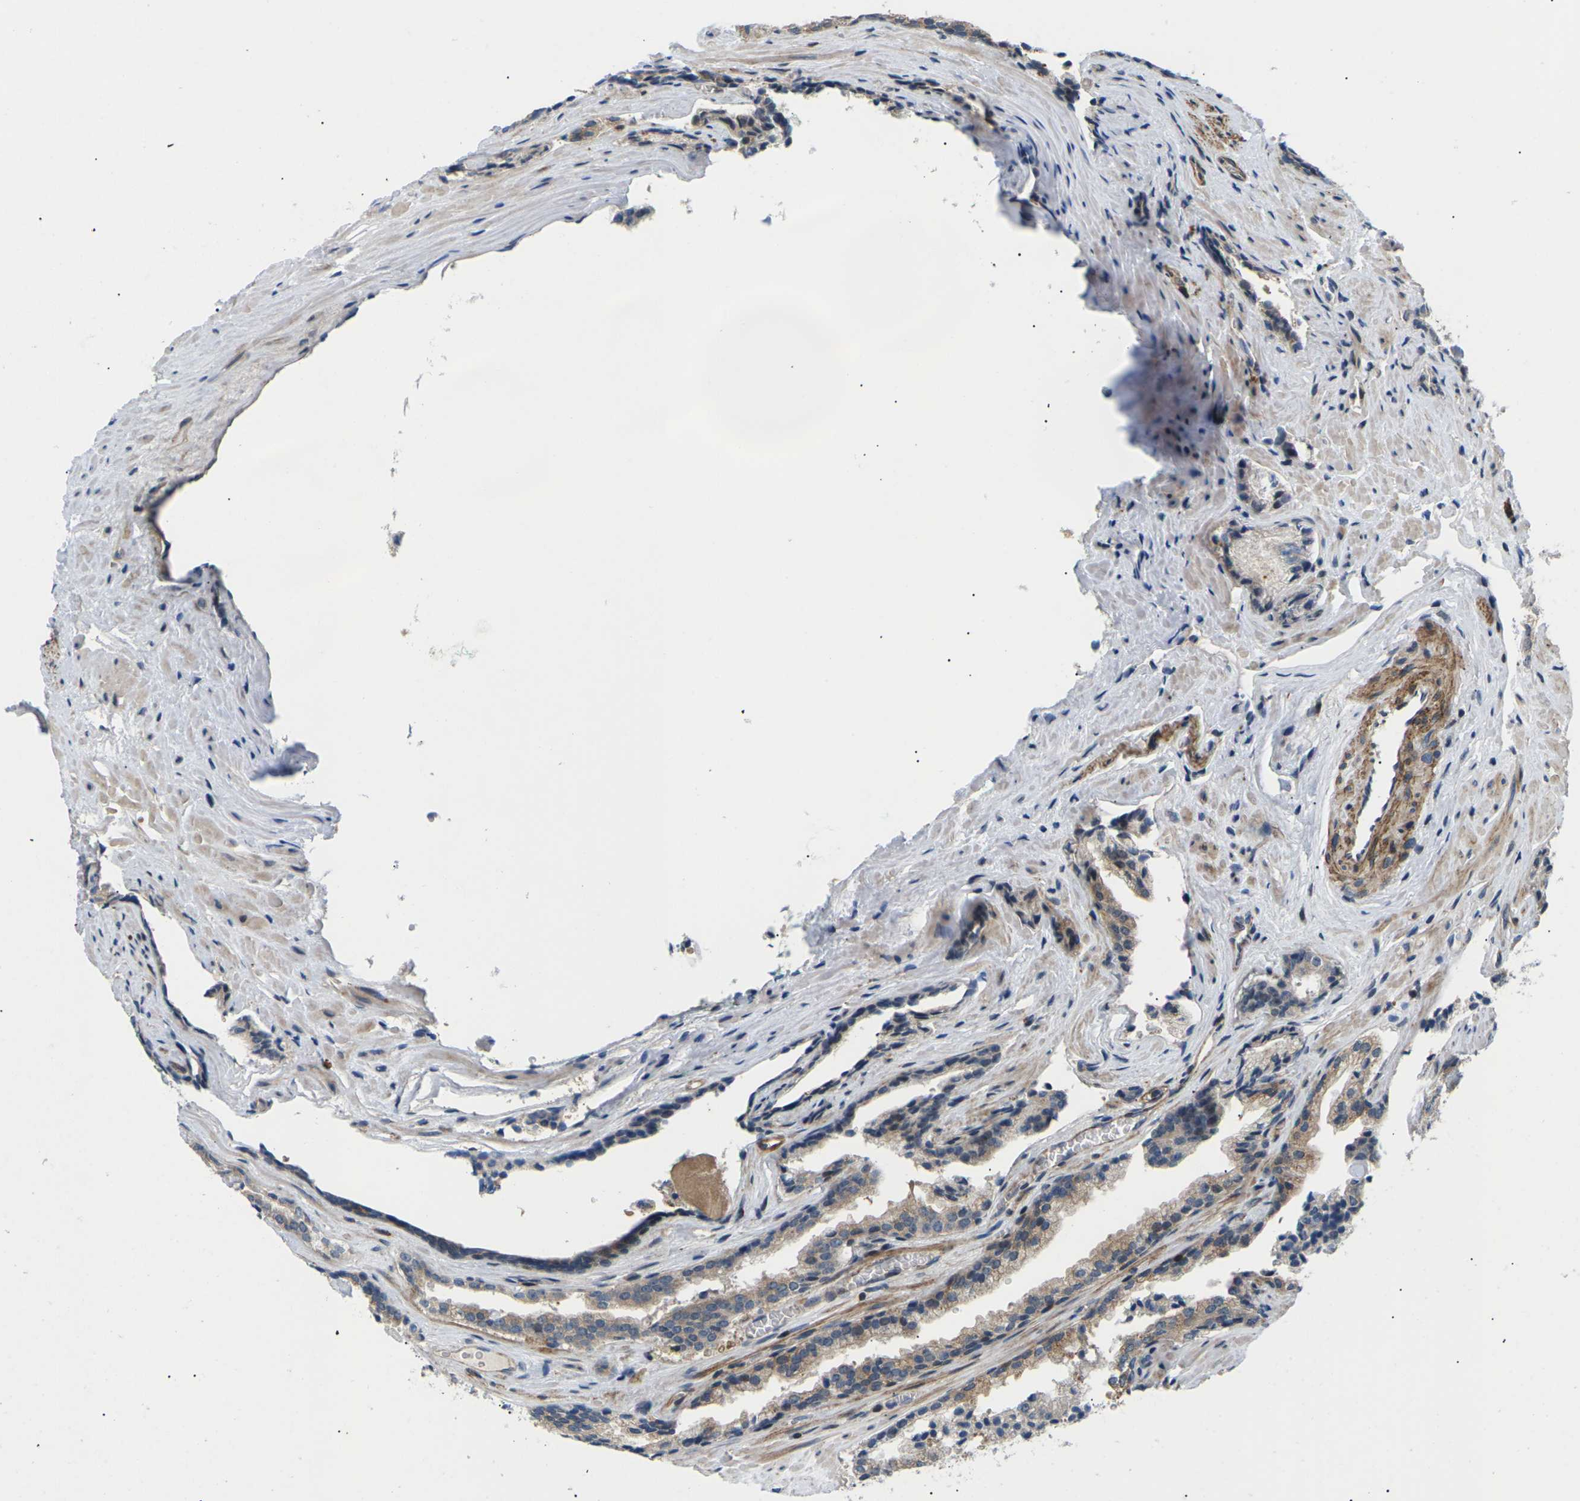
{"staining": {"intensity": "moderate", "quantity": ">75%", "location": "cytoplasmic/membranous"}, "tissue": "prostate cancer", "cell_type": "Tumor cells", "image_type": "cancer", "snomed": [{"axis": "morphology", "description": "Adenocarcinoma, Low grade"}, {"axis": "topography", "description": "Prostate"}], "caption": "The image displays immunohistochemical staining of prostate cancer. There is moderate cytoplasmic/membranous positivity is appreciated in about >75% of tumor cells. The staining is performed using DAB (3,3'-diaminobenzidine) brown chromogen to label protein expression. The nuclei are counter-stained blue using hematoxylin.", "gene": "RPS6KA3", "patient": {"sex": "male", "age": 60}}